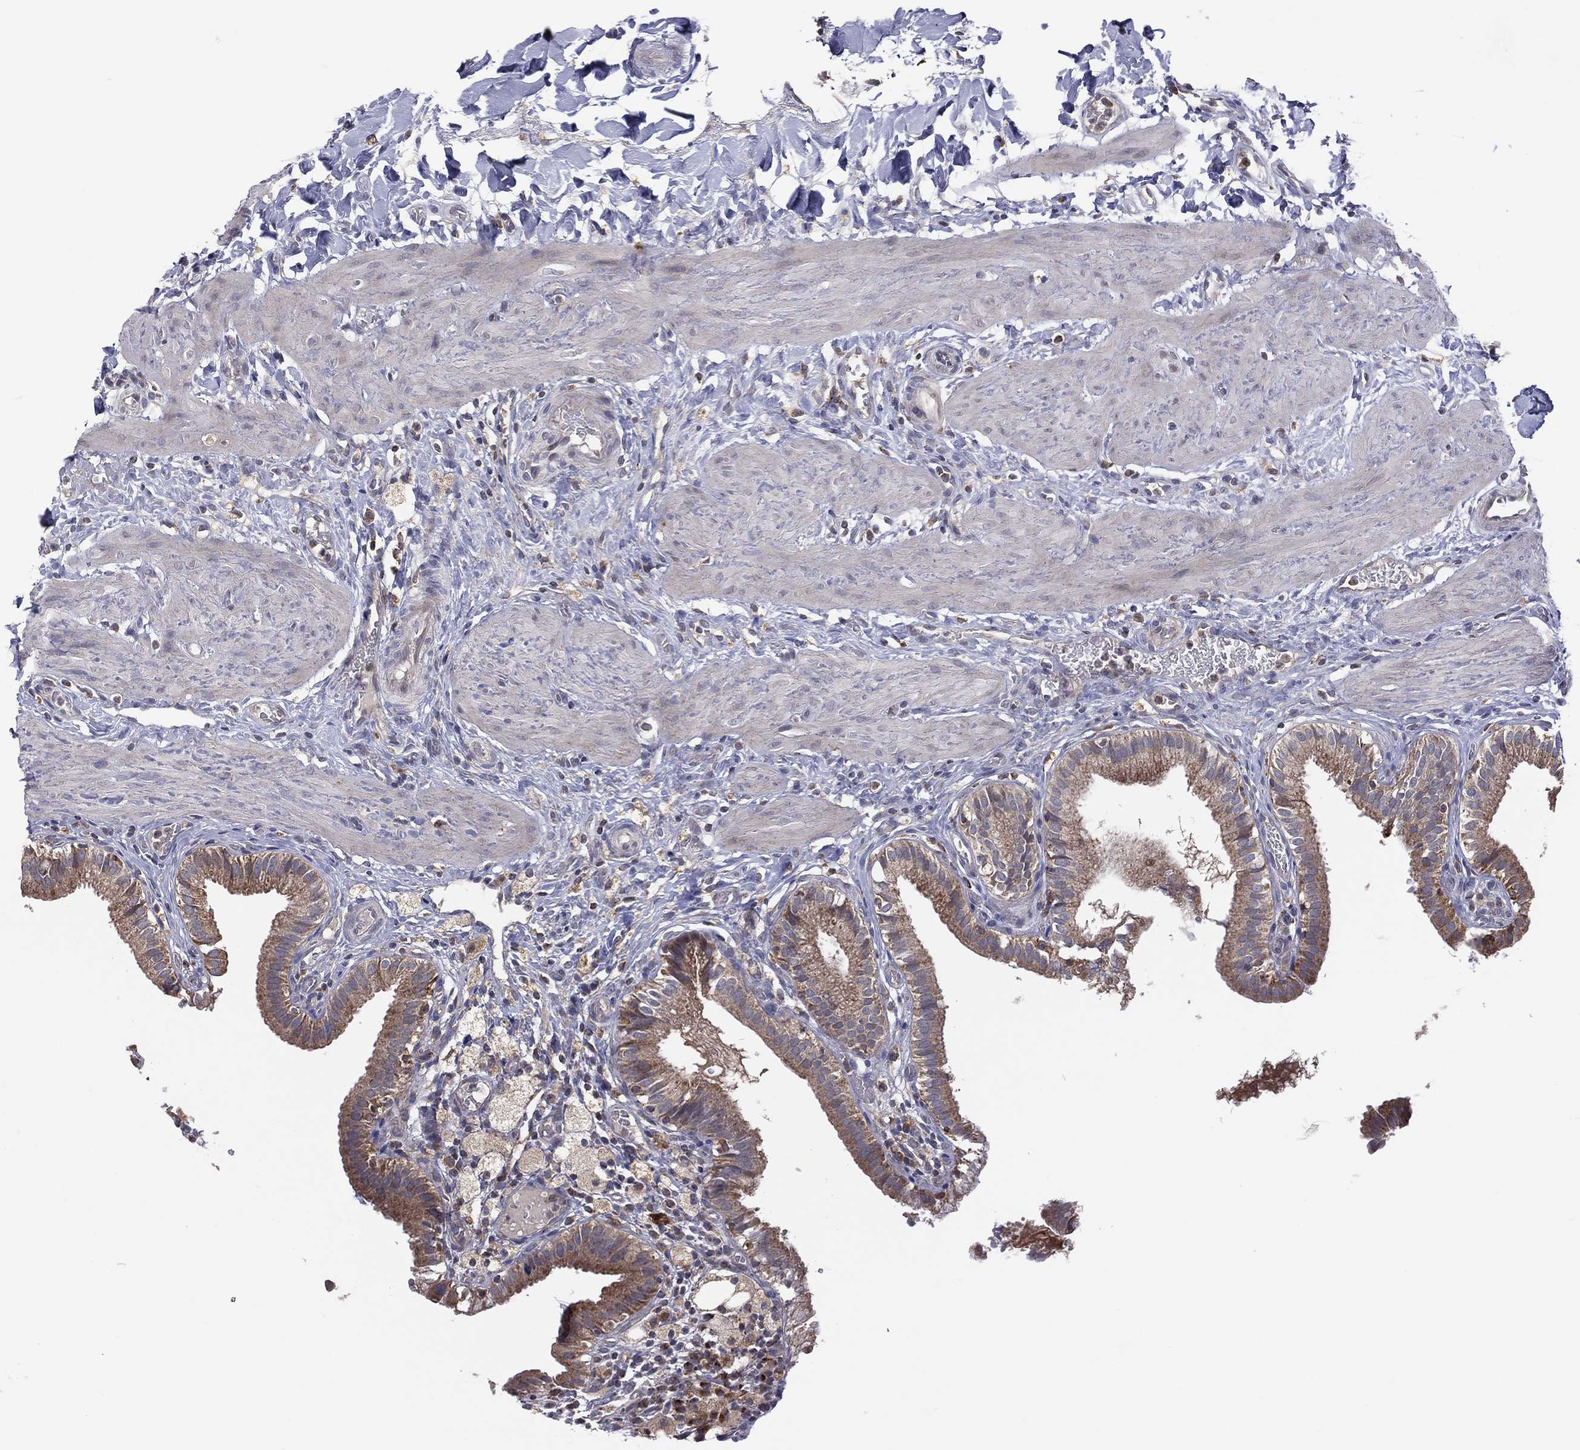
{"staining": {"intensity": "strong", "quantity": "25%-75%", "location": "cytoplasmic/membranous"}, "tissue": "gallbladder", "cell_type": "Glandular cells", "image_type": "normal", "snomed": [{"axis": "morphology", "description": "Normal tissue, NOS"}, {"axis": "topography", "description": "Gallbladder"}], "caption": "Protein expression analysis of benign gallbladder reveals strong cytoplasmic/membranous positivity in approximately 25%-75% of glandular cells. Immunohistochemistry (ihc) stains the protein in brown and the nuclei are stained blue.", "gene": "STARD3", "patient": {"sex": "female", "age": 24}}